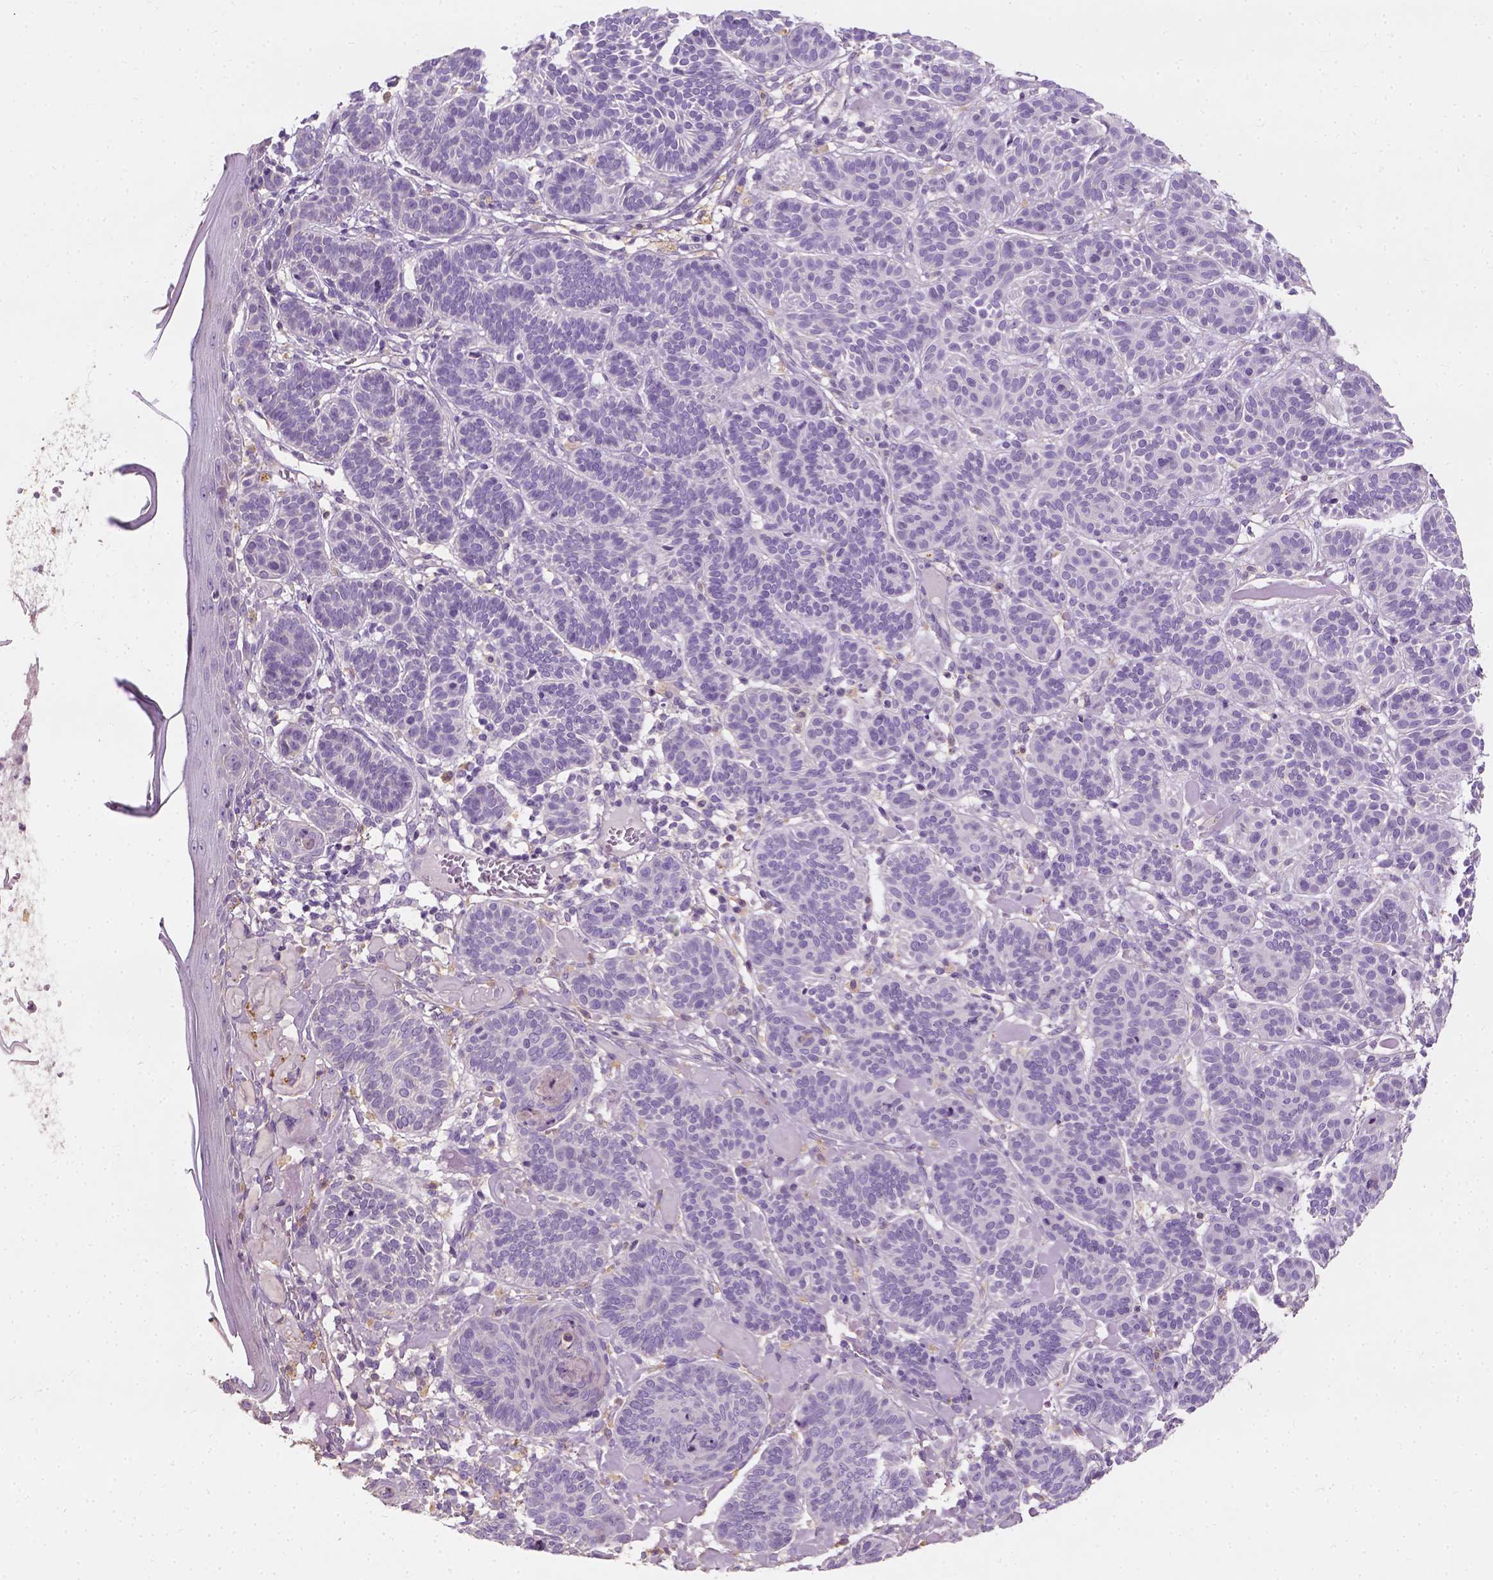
{"staining": {"intensity": "negative", "quantity": "none", "location": "none"}, "tissue": "skin cancer", "cell_type": "Tumor cells", "image_type": "cancer", "snomed": [{"axis": "morphology", "description": "Basal cell carcinoma"}, {"axis": "topography", "description": "Skin"}], "caption": "Immunohistochemistry (IHC) photomicrograph of neoplastic tissue: human skin basal cell carcinoma stained with DAB (3,3'-diaminobenzidine) exhibits no significant protein positivity in tumor cells. The staining was performed using DAB to visualize the protein expression in brown, while the nuclei were stained in blue with hematoxylin (Magnification: 20x).", "gene": "DHCR24", "patient": {"sex": "male", "age": 85}}